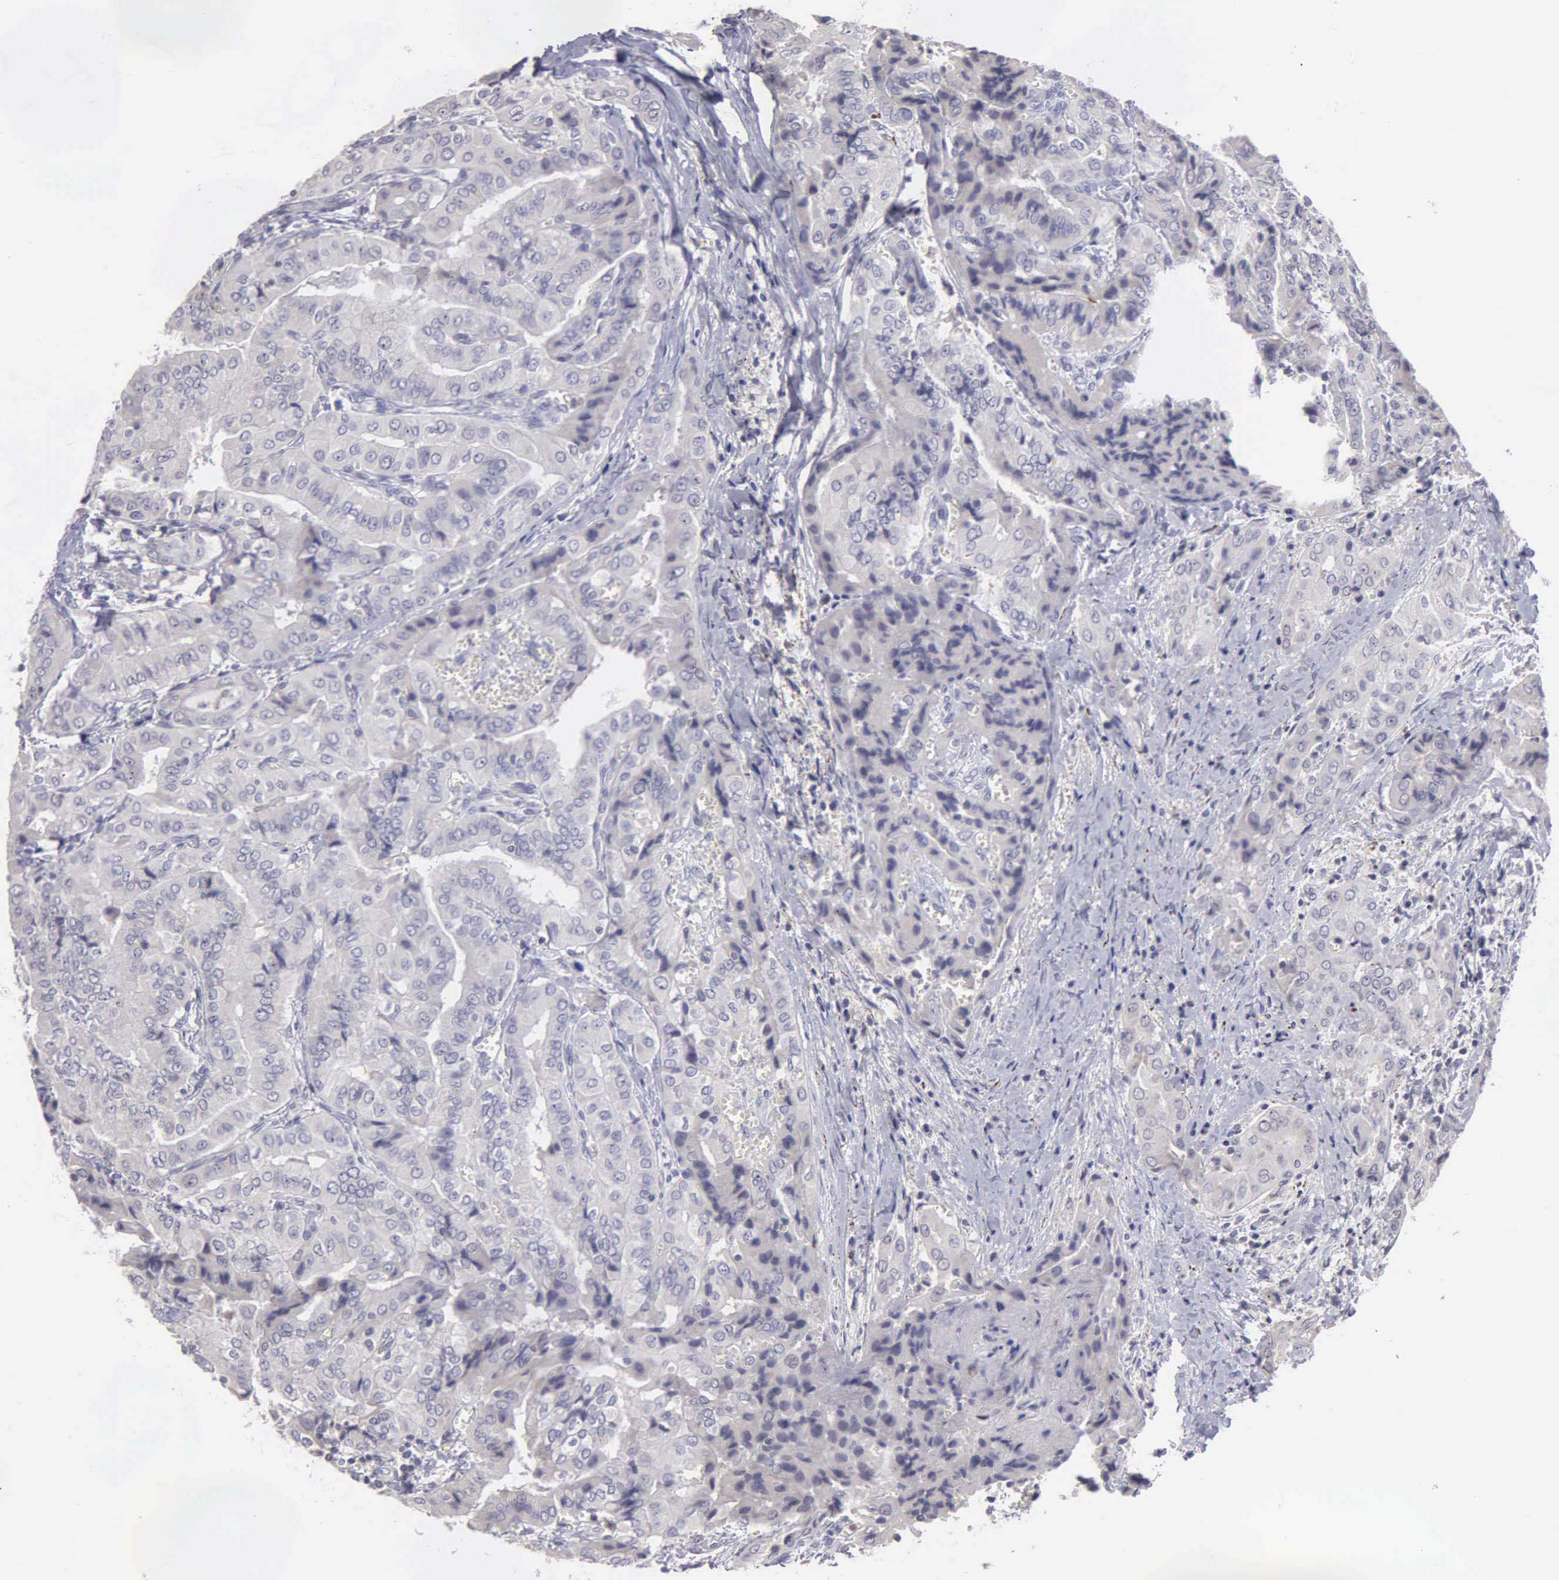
{"staining": {"intensity": "negative", "quantity": "none", "location": "none"}, "tissue": "thyroid cancer", "cell_type": "Tumor cells", "image_type": "cancer", "snomed": [{"axis": "morphology", "description": "Papillary adenocarcinoma, NOS"}, {"axis": "topography", "description": "Thyroid gland"}], "caption": "A photomicrograph of human thyroid cancer is negative for staining in tumor cells.", "gene": "BRD1", "patient": {"sex": "female", "age": 71}}